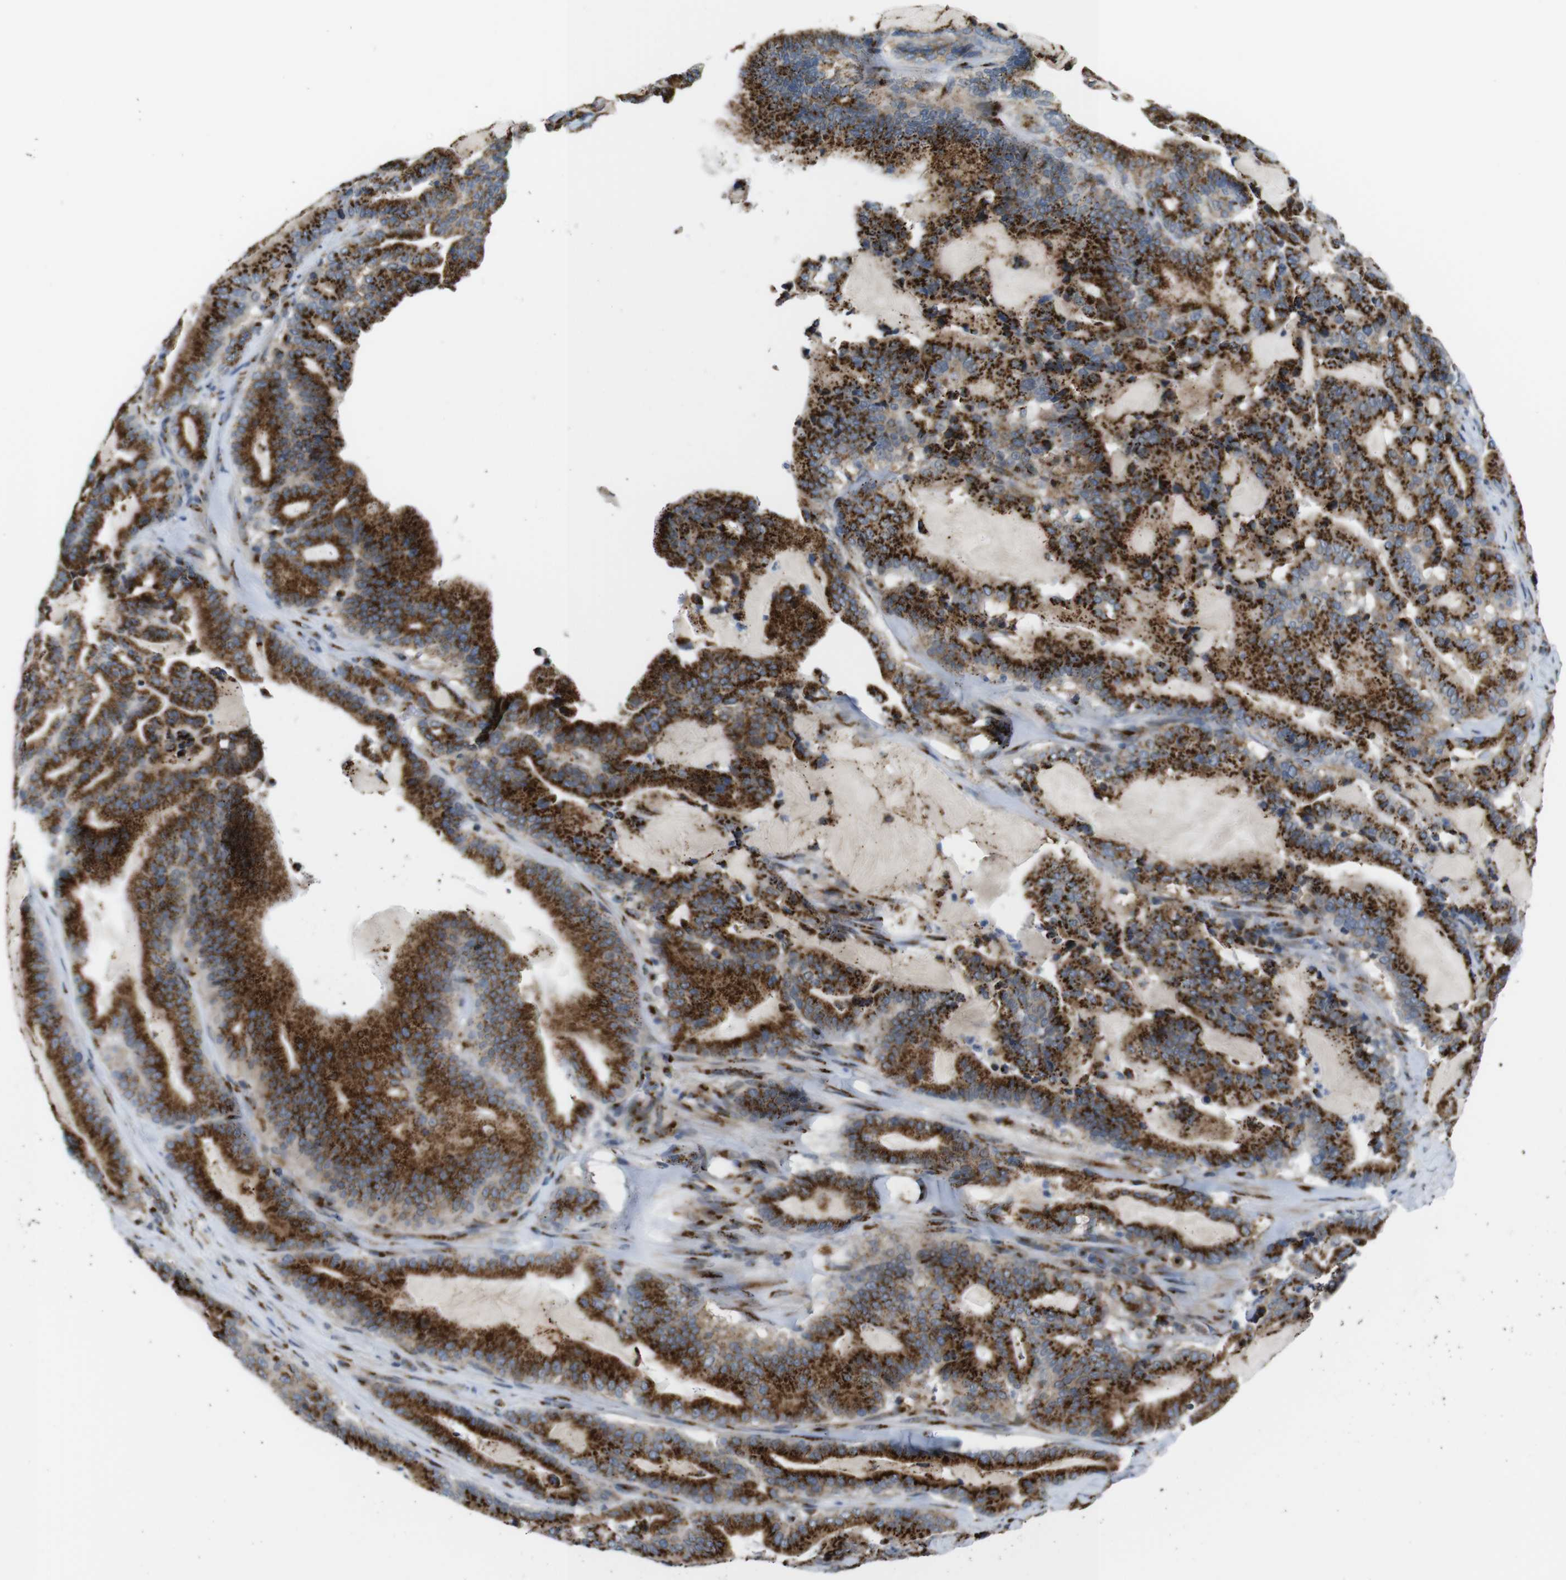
{"staining": {"intensity": "strong", "quantity": ">75%", "location": "cytoplasmic/membranous"}, "tissue": "pancreatic cancer", "cell_type": "Tumor cells", "image_type": "cancer", "snomed": [{"axis": "morphology", "description": "Adenocarcinoma, NOS"}, {"axis": "topography", "description": "Pancreas"}], "caption": "Protein expression analysis of pancreatic cancer (adenocarcinoma) shows strong cytoplasmic/membranous positivity in about >75% of tumor cells.", "gene": "TGOLN2", "patient": {"sex": "male", "age": 63}}